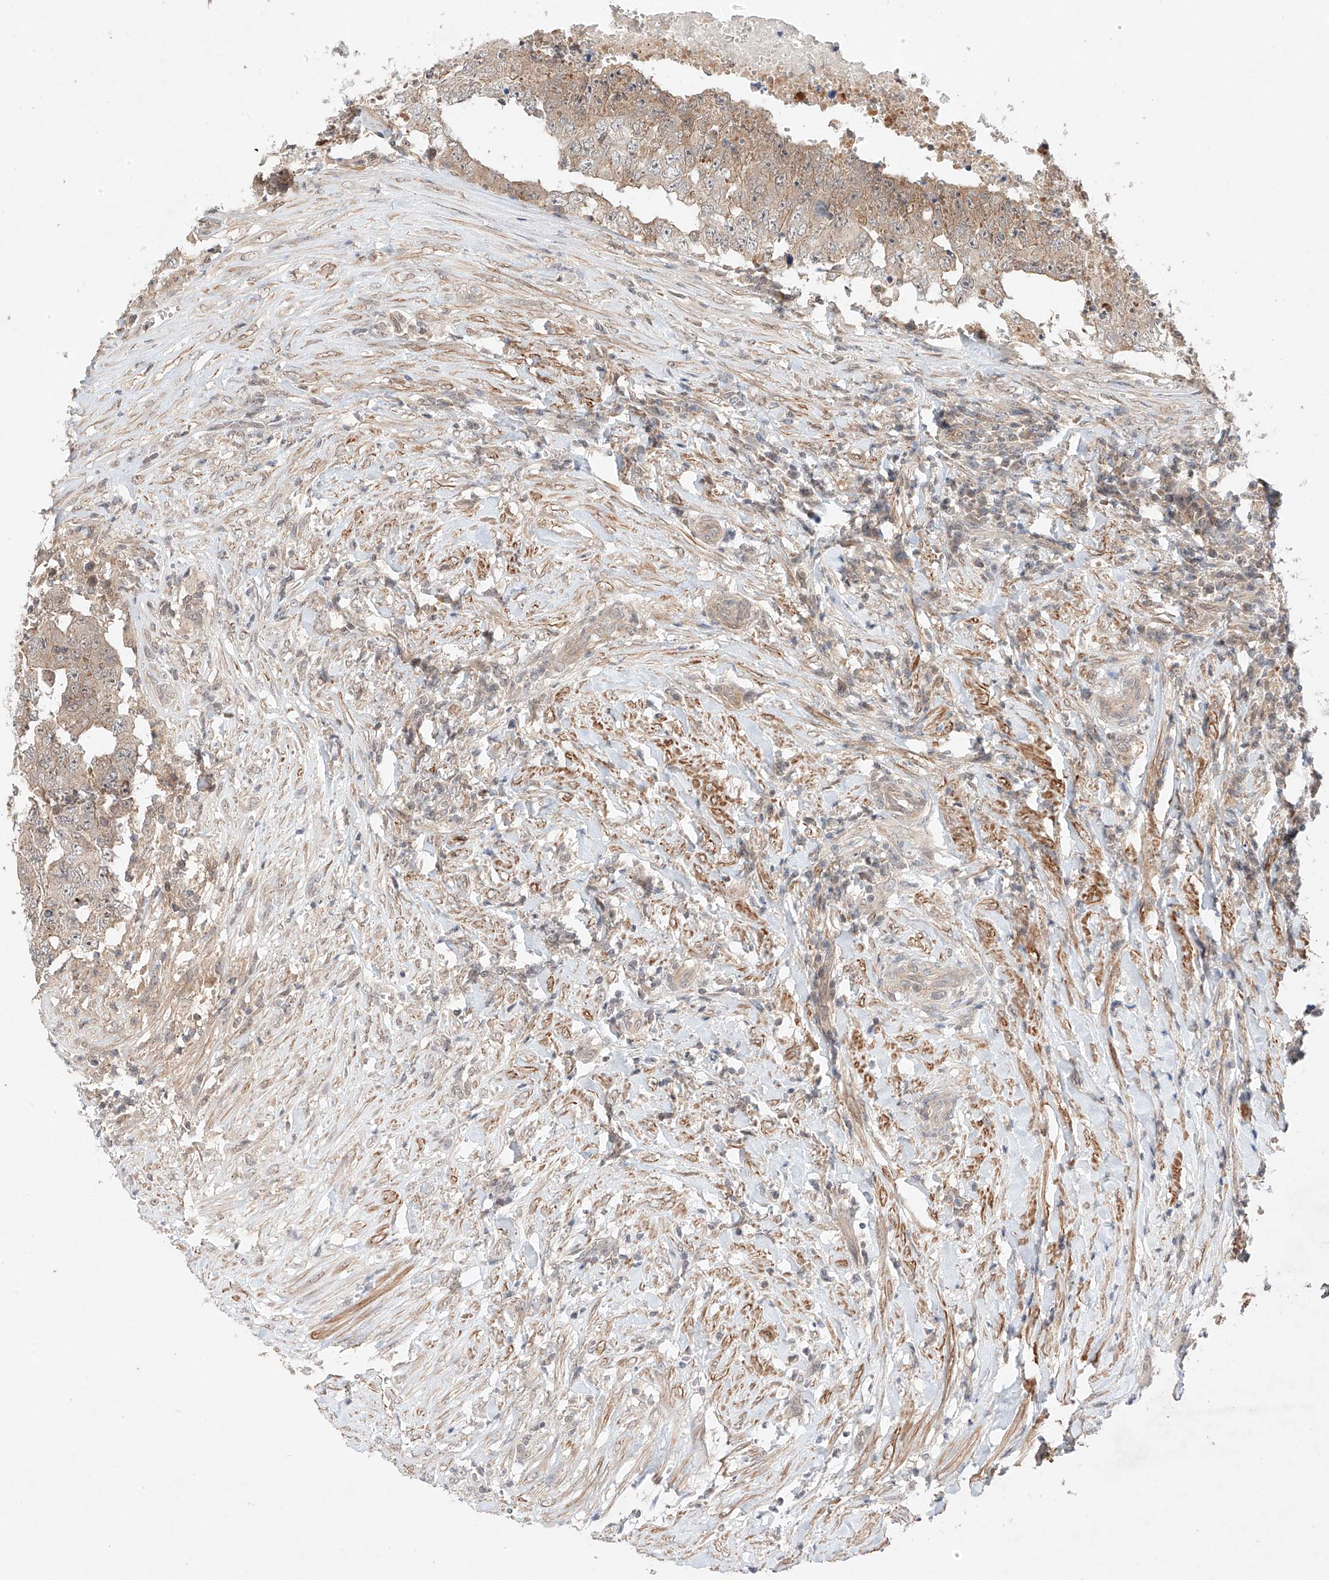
{"staining": {"intensity": "weak", "quantity": ">75%", "location": "cytoplasmic/membranous"}, "tissue": "testis cancer", "cell_type": "Tumor cells", "image_type": "cancer", "snomed": [{"axis": "morphology", "description": "Carcinoma, Embryonal, NOS"}, {"axis": "topography", "description": "Testis"}], "caption": "This histopathology image exhibits testis cancer stained with immunohistochemistry to label a protein in brown. The cytoplasmic/membranous of tumor cells show weak positivity for the protein. Nuclei are counter-stained blue.", "gene": "TSR2", "patient": {"sex": "male", "age": 26}}